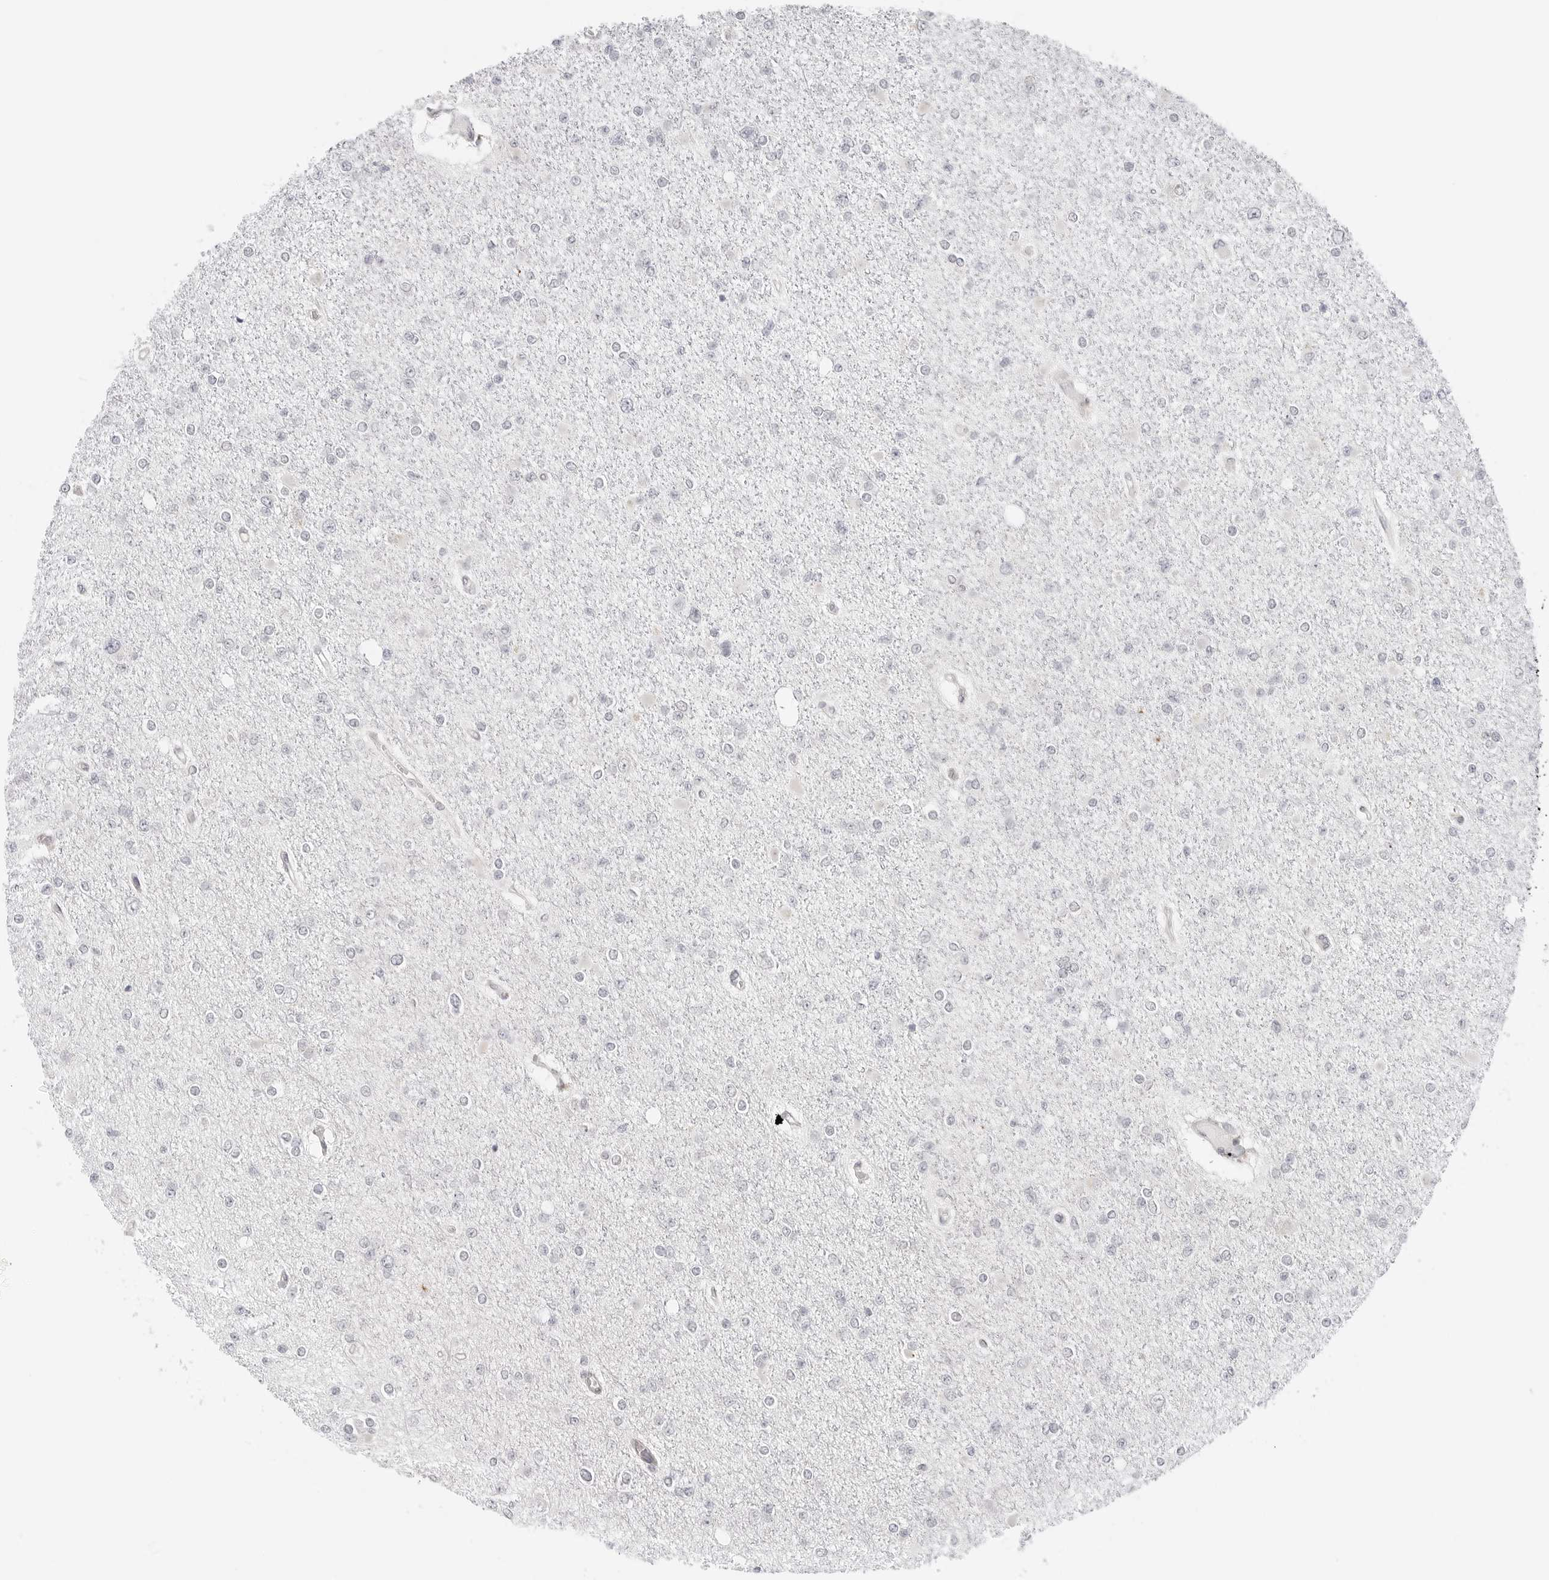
{"staining": {"intensity": "negative", "quantity": "none", "location": "none"}, "tissue": "glioma", "cell_type": "Tumor cells", "image_type": "cancer", "snomed": [{"axis": "morphology", "description": "Glioma, malignant, Low grade"}, {"axis": "topography", "description": "Brain"}], "caption": "Tumor cells show no significant protein positivity in malignant low-grade glioma.", "gene": "TCP1", "patient": {"sex": "female", "age": 22}}